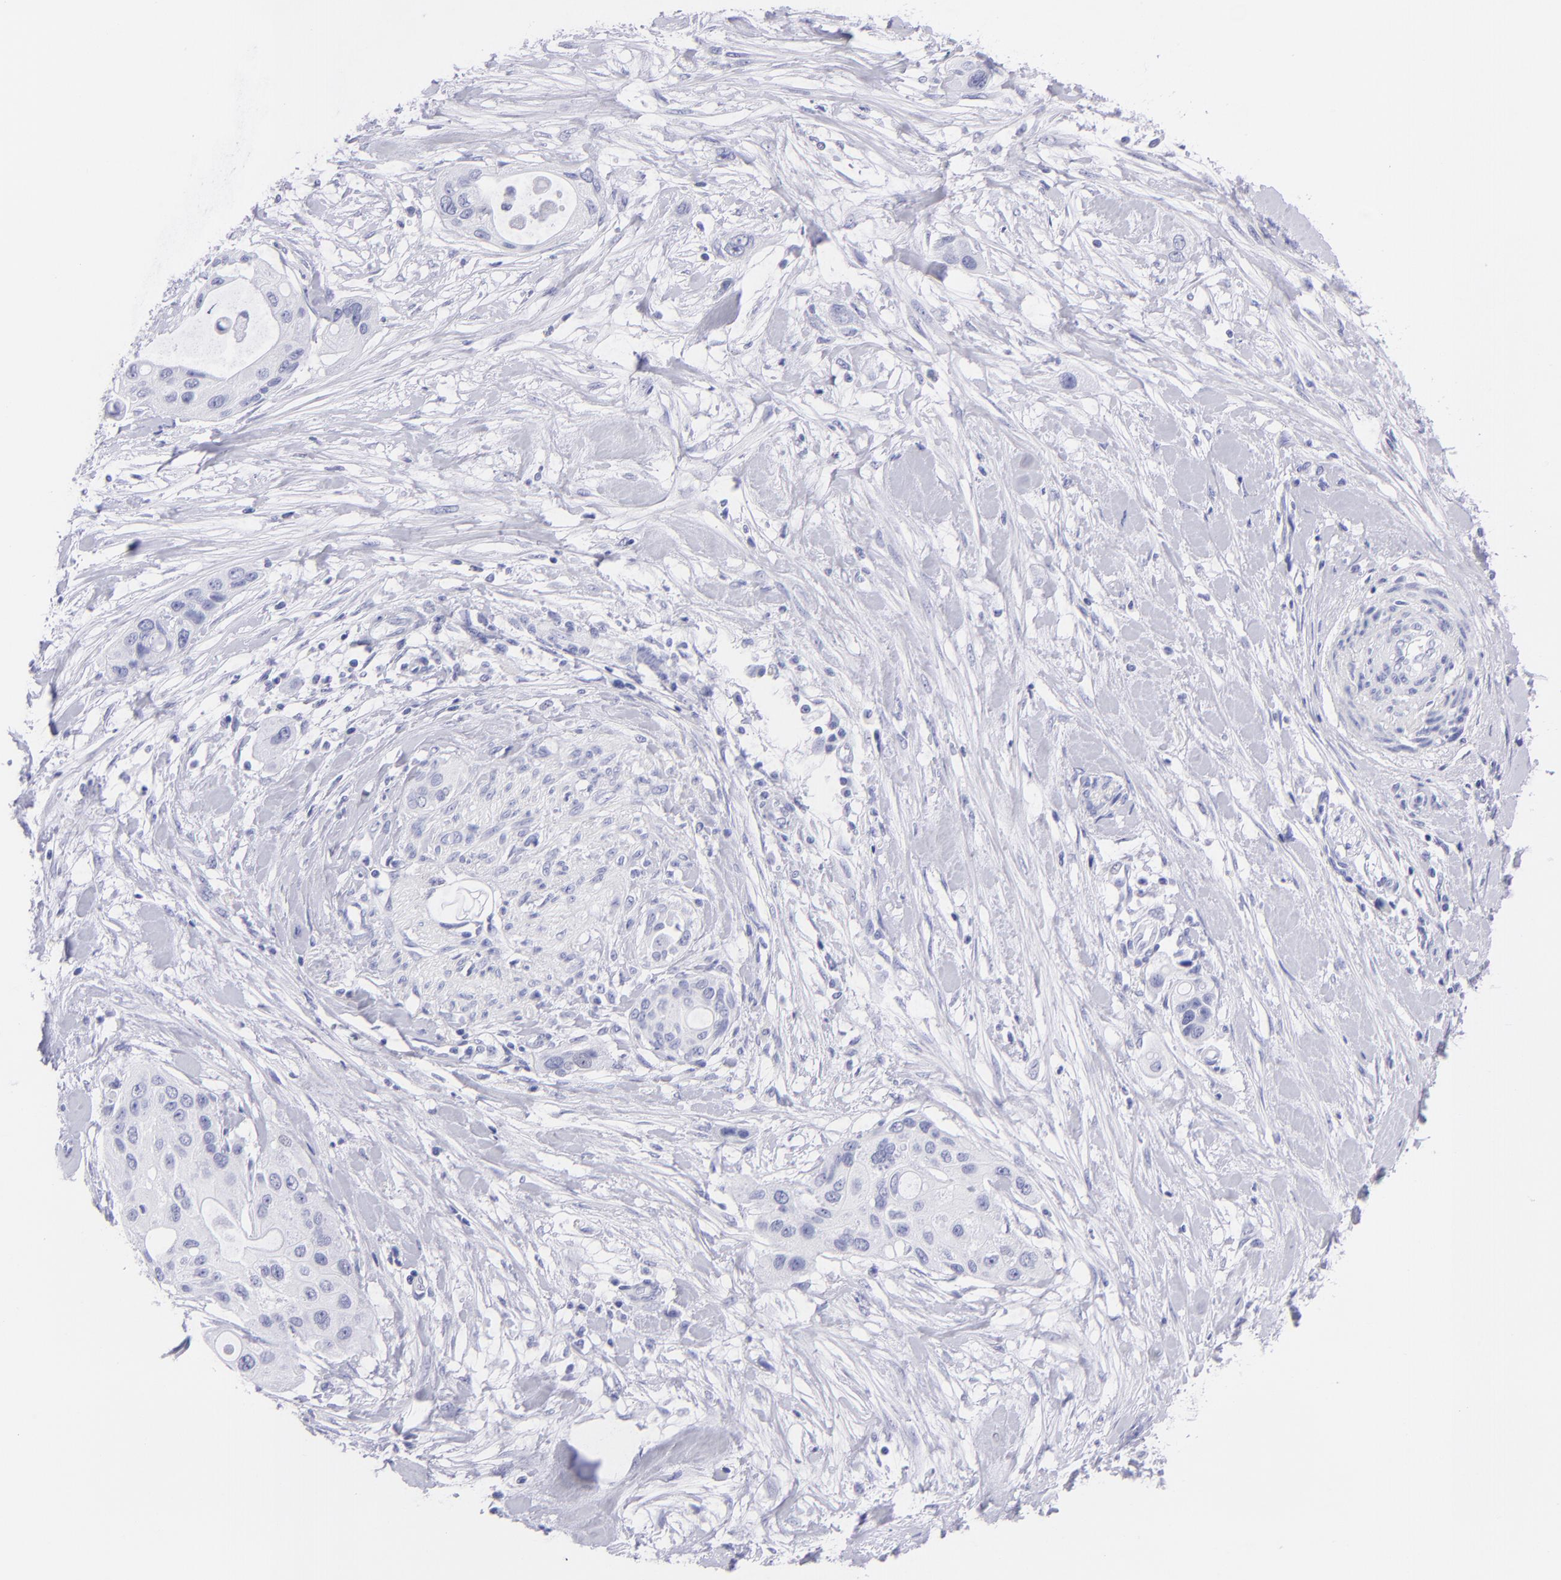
{"staining": {"intensity": "negative", "quantity": "none", "location": "none"}, "tissue": "pancreatic cancer", "cell_type": "Tumor cells", "image_type": "cancer", "snomed": [{"axis": "morphology", "description": "Adenocarcinoma, NOS"}, {"axis": "topography", "description": "Pancreas"}], "caption": "Immunohistochemical staining of adenocarcinoma (pancreatic) demonstrates no significant staining in tumor cells. The staining was performed using DAB (3,3'-diaminobenzidine) to visualize the protein expression in brown, while the nuclei were stained in blue with hematoxylin (Magnification: 20x).", "gene": "PIP", "patient": {"sex": "female", "age": 60}}